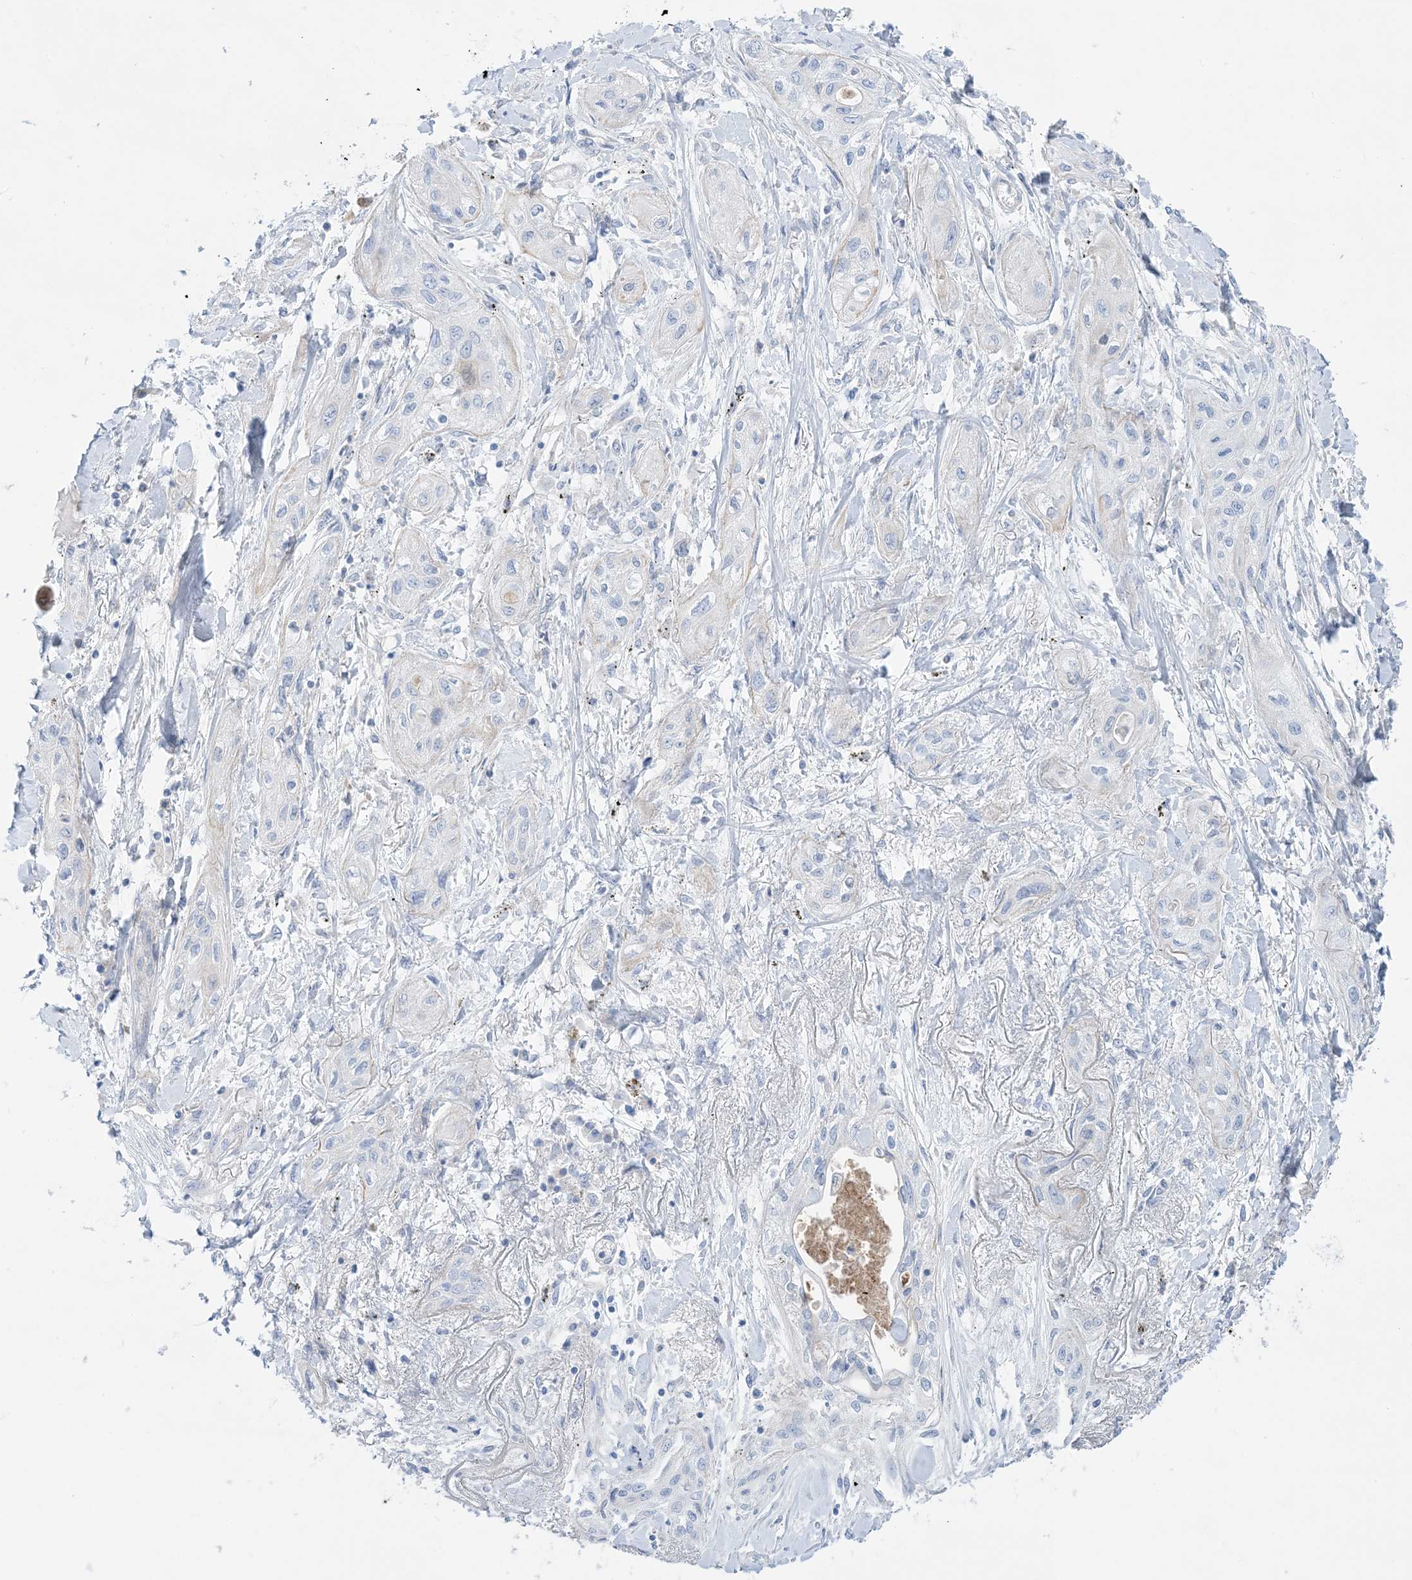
{"staining": {"intensity": "negative", "quantity": "none", "location": "none"}, "tissue": "lung cancer", "cell_type": "Tumor cells", "image_type": "cancer", "snomed": [{"axis": "morphology", "description": "Squamous cell carcinoma, NOS"}, {"axis": "topography", "description": "Lung"}], "caption": "Immunohistochemistry image of human squamous cell carcinoma (lung) stained for a protein (brown), which reveals no positivity in tumor cells.", "gene": "ATP11C", "patient": {"sex": "female", "age": 47}}